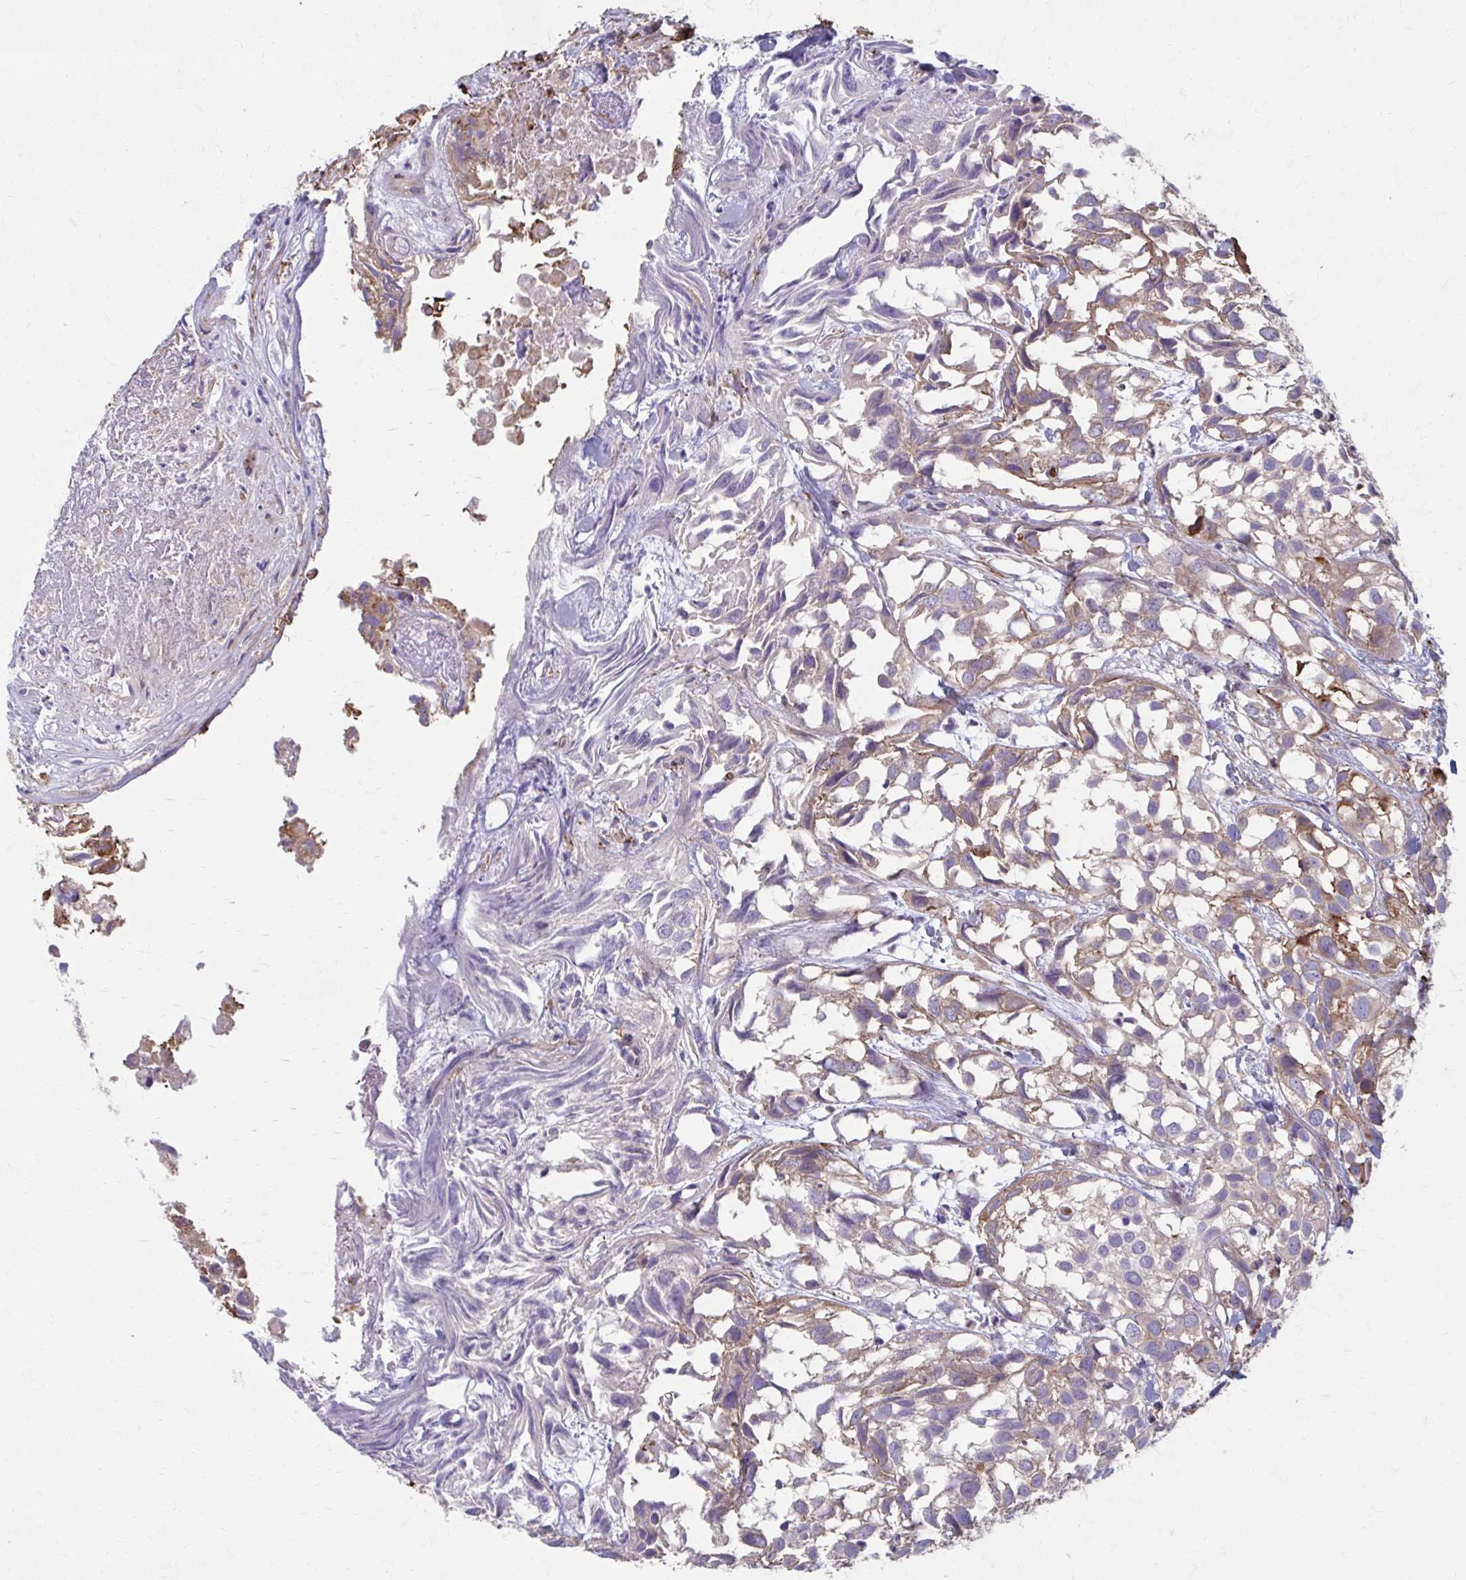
{"staining": {"intensity": "weak", "quantity": "25%-75%", "location": "cytoplasmic/membranous"}, "tissue": "urothelial cancer", "cell_type": "Tumor cells", "image_type": "cancer", "snomed": [{"axis": "morphology", "description": "Urothelial carcinoma, High grade"}, {"axis": "topography", "description": "Urinary bladder"}], "caption": "Protein expression analysis of urothelial cancer shows weak cytoplasmic/membranous expression in approximately 25%-75% of tumor cells. (Stains: DAB in brown, nuclei in blue, Microscopy: brightfield microscopy at high magnification).", "gene": "MMP14", "patient": {"sex": "male", "age": 56}}